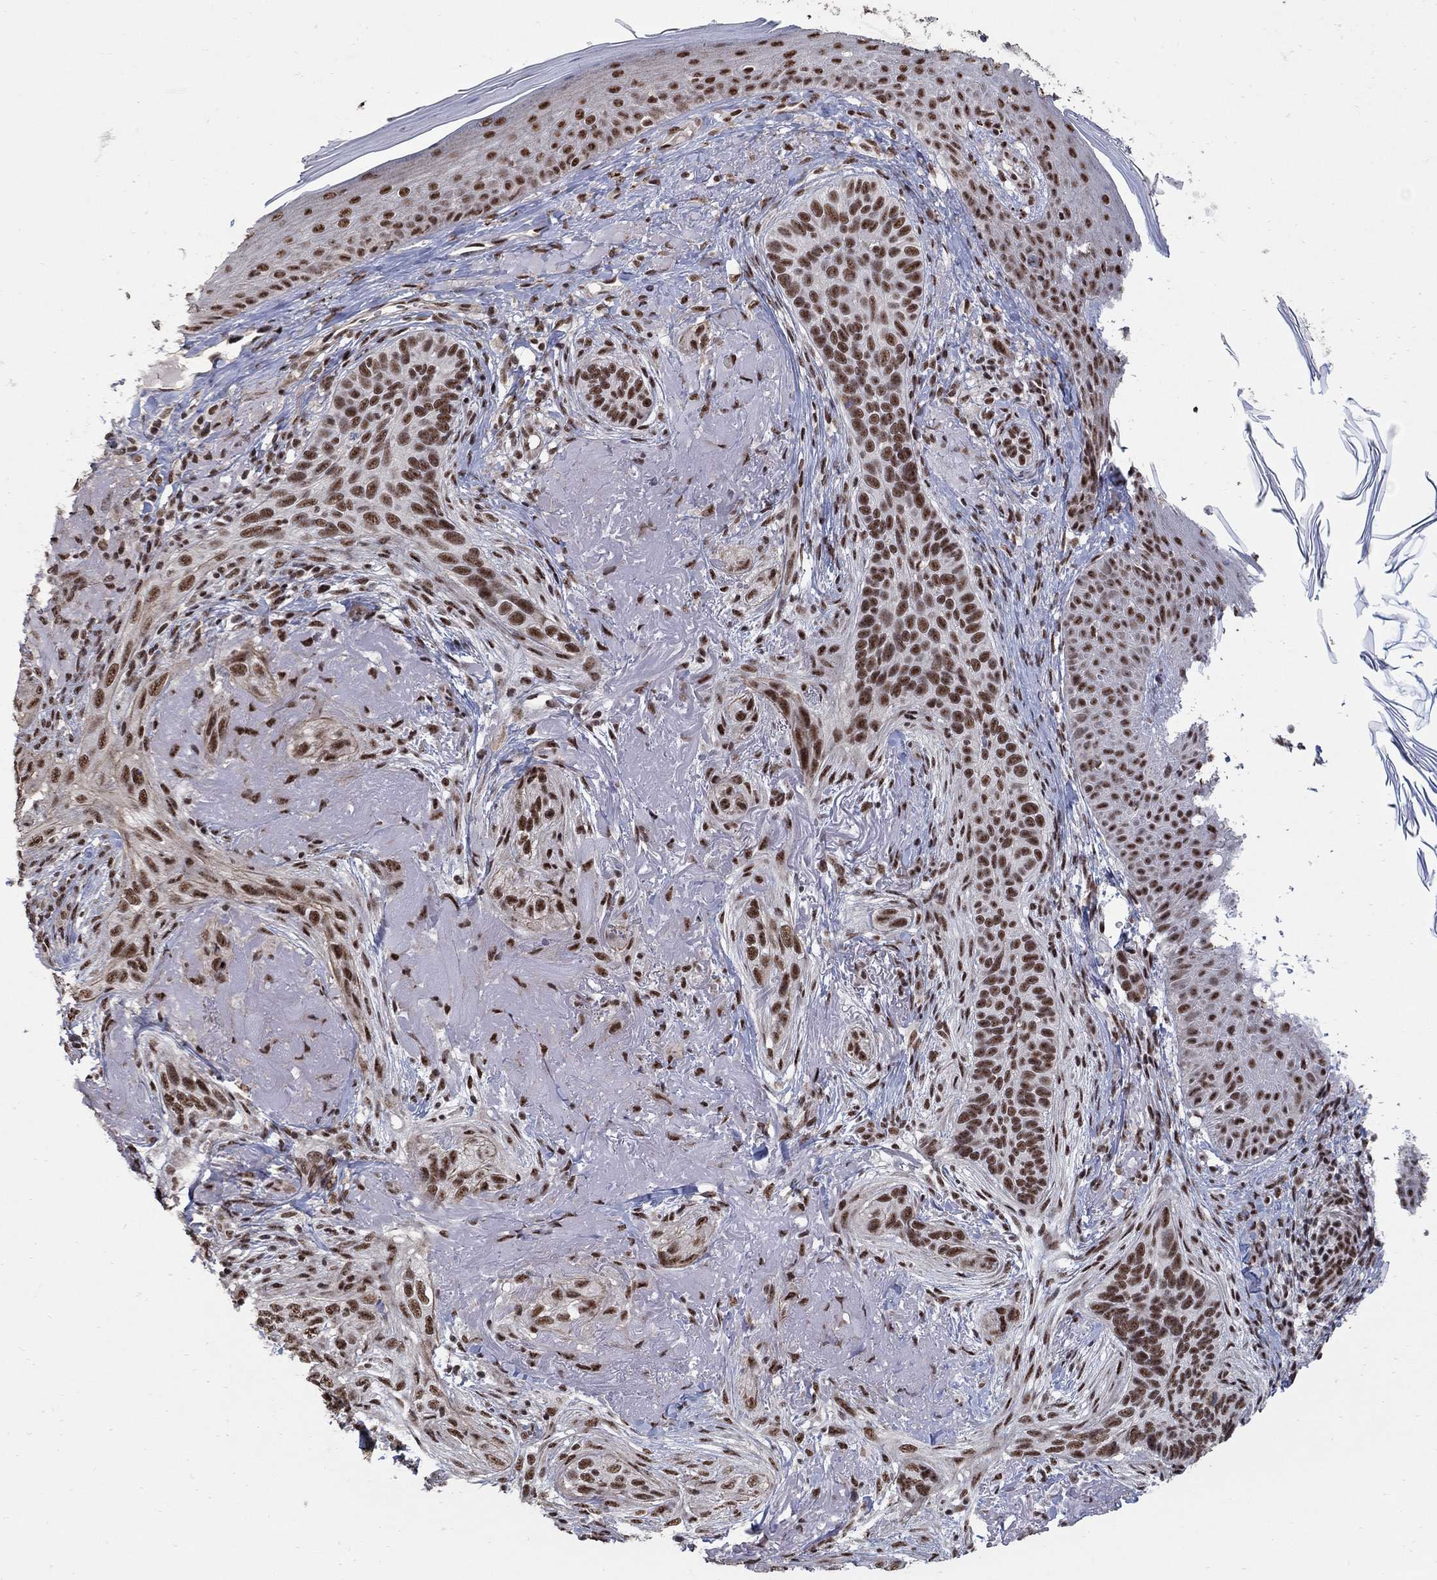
{"staining": {"intensity": "strong", "quantity": ">75%", "location": "nuclear"}, "tissue": "skin cancer", "cell_type": "Tumor cells", "image_type": "cancer", "snomed": [{"axis": "morphology", "description": "Basal cell carcinoma"}, {"axis": "topography", "description": "Skin"}], "caption": "Immunohistochemical staining of human basal cell carcinoma (skin) shows strong nuclear protein staining in approximately >75% of tumor cells. Nuclei are stained in blue.", "gene": "PNISR", "patient": {"sex": "male", "age": 91}}